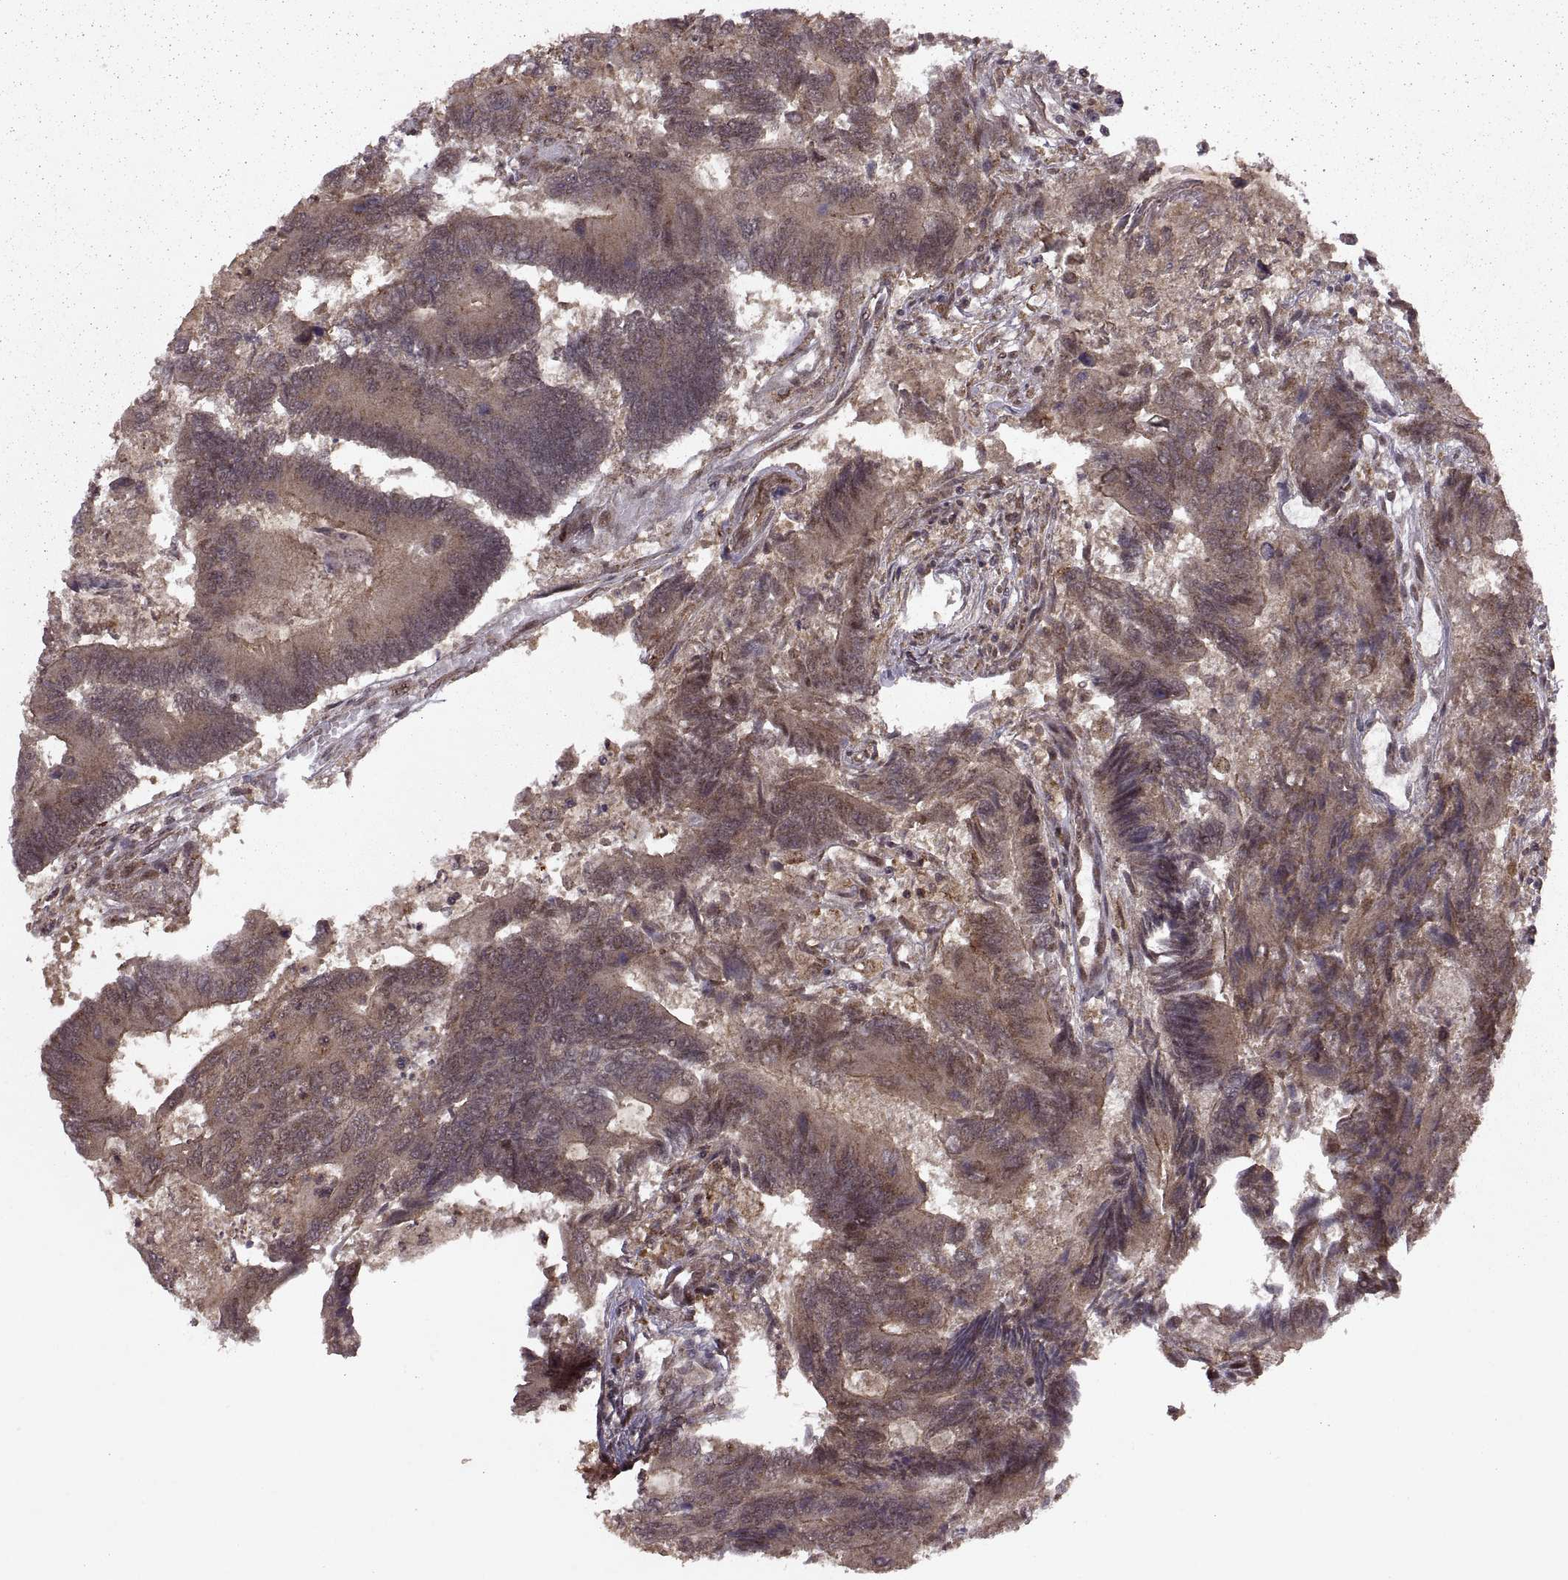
{"staining": {"intensity": "moderate", "quantity": ">75%", "location": "cytoplasmic/membranous"}, "tissue": "colorectal cancer", "cell_type": "Tumor cells", "image_type": "cancer", "snomed": [{"axis": "morphology", "description": "Adenocarcinoma, NOS"}, {"axis": "topography", "description": "Colon"}], "caption": "Colorectal adenocarcinoma stained with DAB (3,3'-diaminobenzidine) immunohistochemistry (IHC) shows medium levels of moderate cytoplasmic/membranous expression in approximately >75% of tumor cells. Using DAB (brown) and hematoxylin (blue) stains, captured at high magnification using brightfield microscopy.", "gene": "PTOV1", "patient": {"sex": "female", "age": 67}}